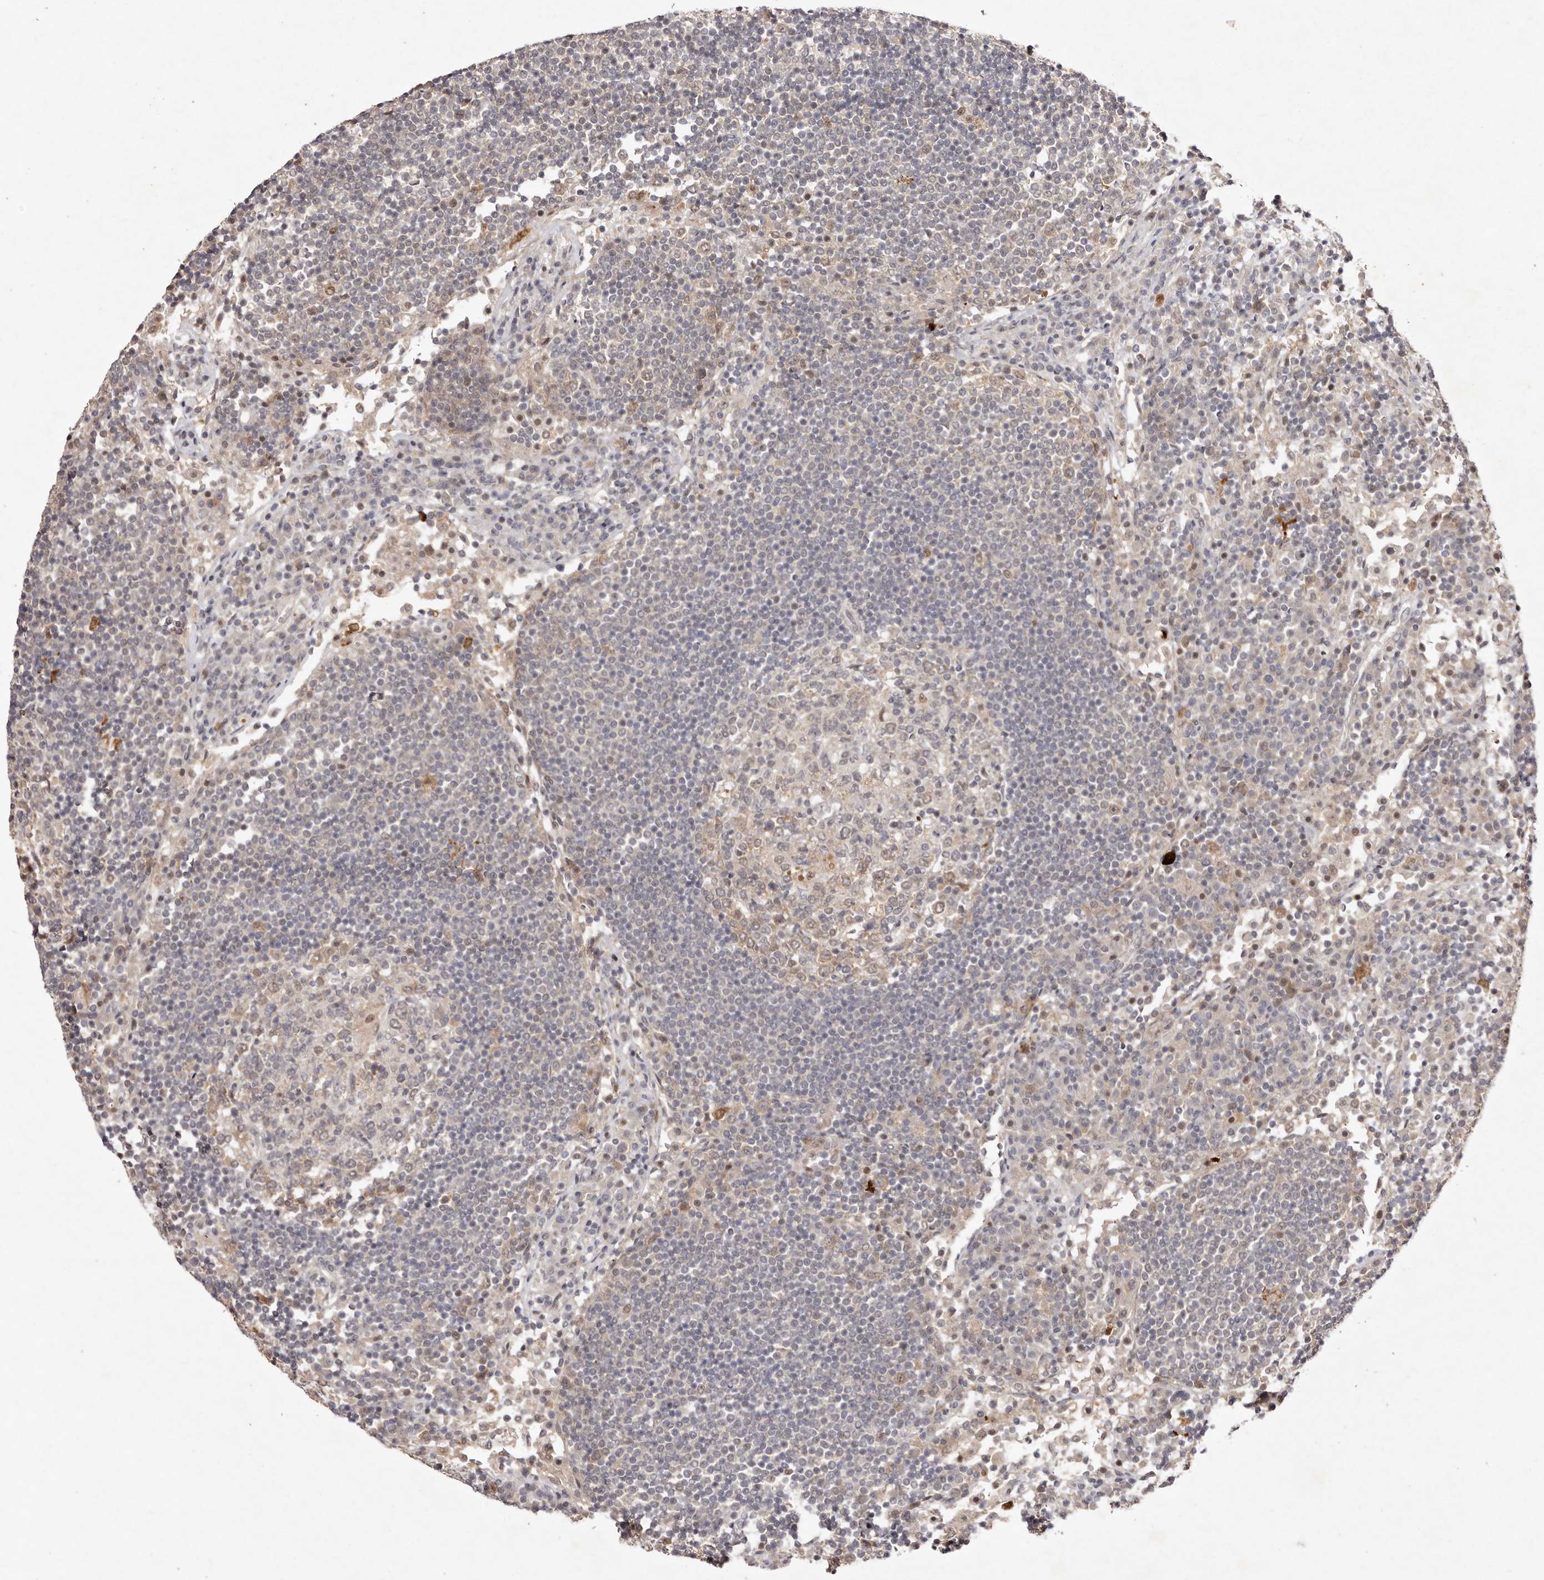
{"staining": {"intensity": "weak", "quantity": "25%-75%", "location": "cytoplasmic/membranous,nuclear"}, "tissue": "lymph node", "cell_type": "Germinal center cells", "image_type": "normal", "snomed": [{"axis": "morphology", "description": "Normal tissue, NOS"}, {"axis": "topography", "description": "Lymph node"}], "caption": "This is an image of immunohistochemistry (IHC) staining of normal lymph node, which shows weak staining in the cytoplasmic/membranous,nuclear of germinal center cells.", "gene": "BUD31", "patient": {"sex": "female", "age": 53}}